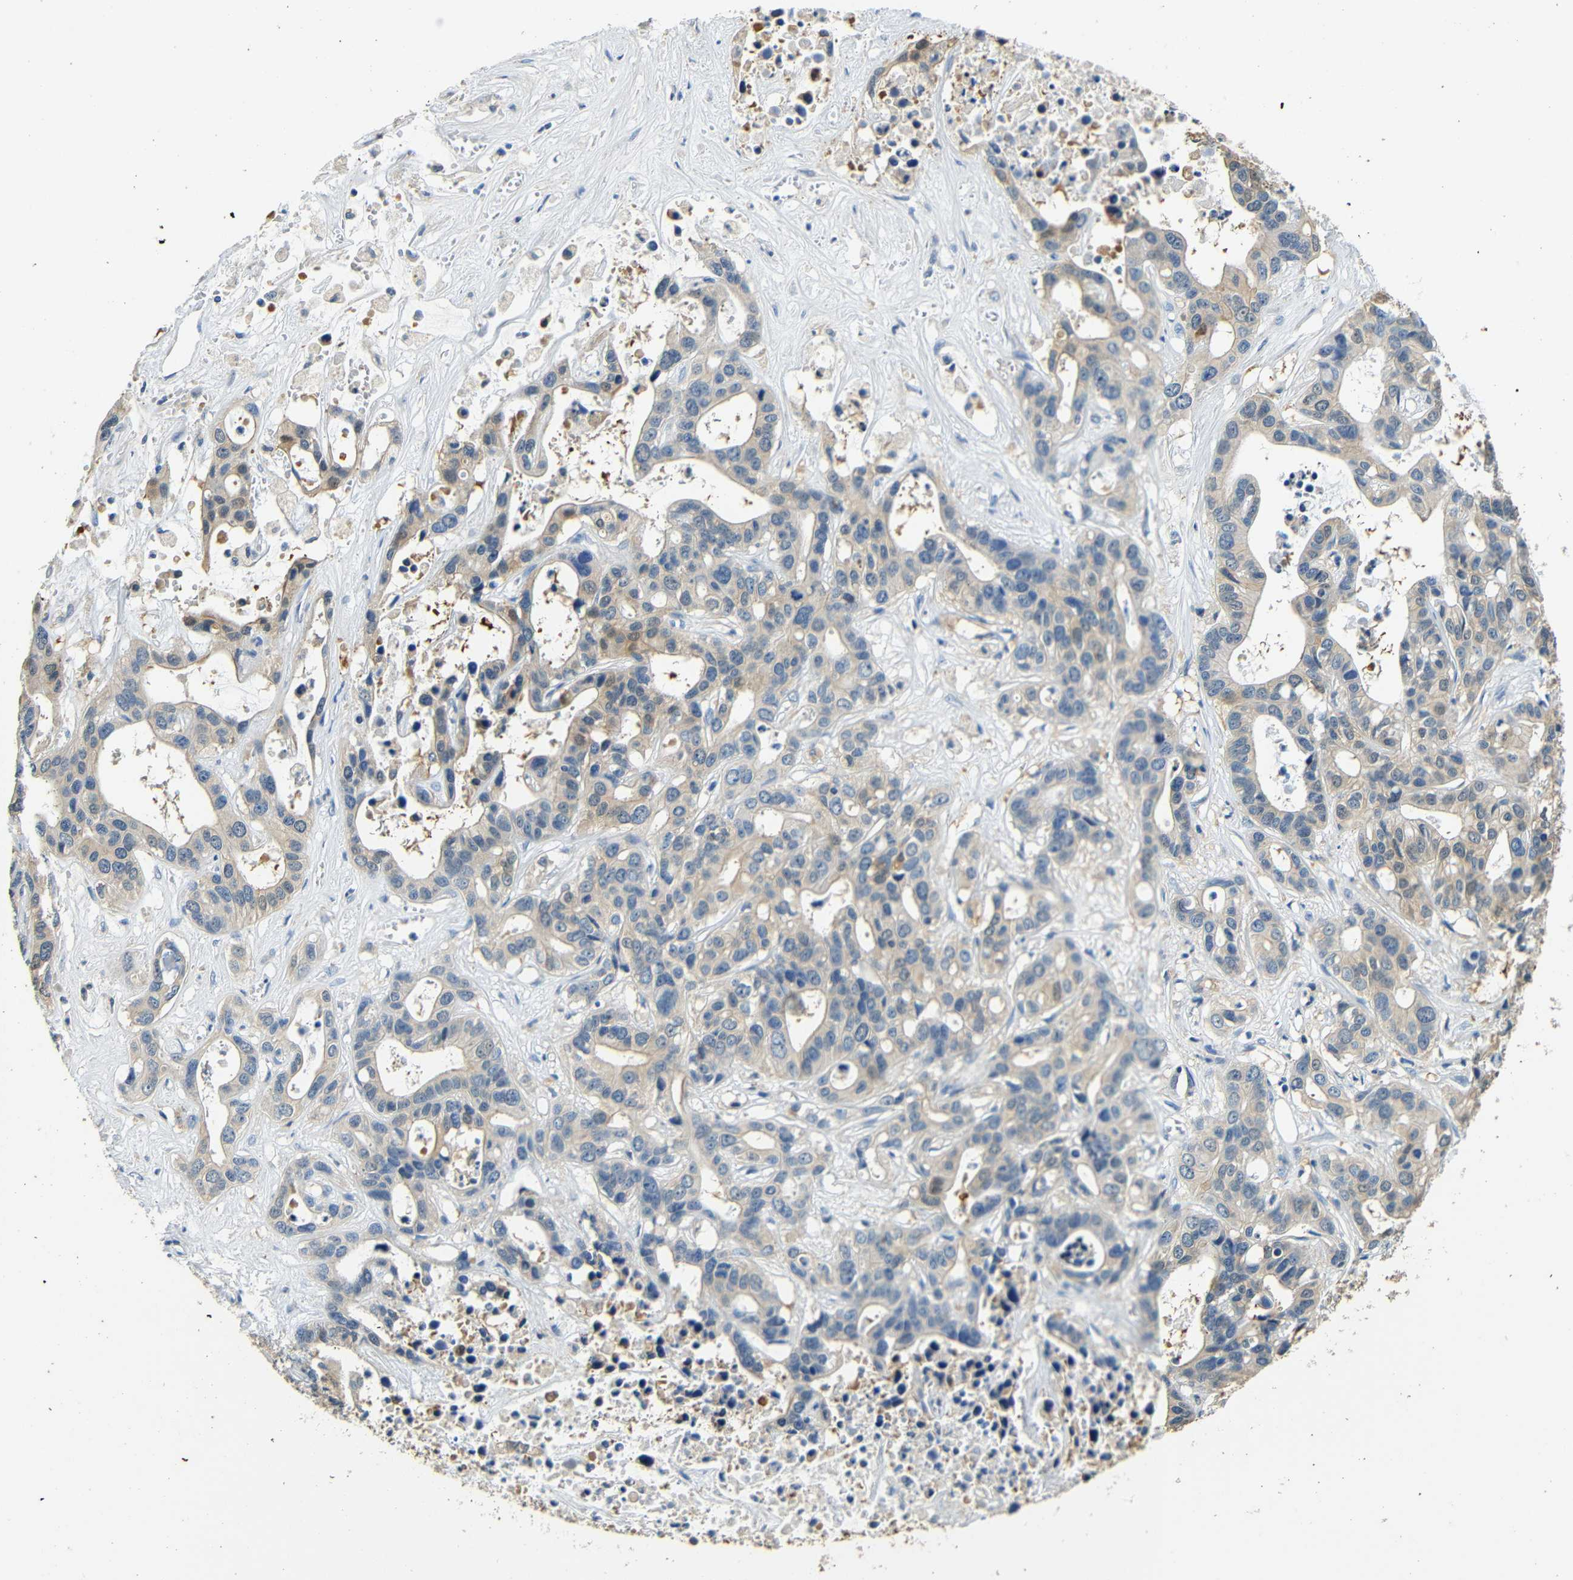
{"staining": {"intensity": "moderate", "quantity": "<25%", "location": "cytoplasmic/membranous"}, "tissue": "liver cancer", "cell_type": "Tumor cells", "image_type": "cancer", "snomed": [{"axis": "morphology", "description": "Cholangiocarcinoma"}, {"axis": "topography", "description": "Liver"}], "caption": "Immunohistochemistry (IHC) staining of cholangiocarcinoma (liver), which exhibits low levels of moderate cytoplasmic/membranous staining in approximately <25% of tumor cells indicating moderate cytoplasmic/membranous protein expression. The staining was performed using DAB (3,3'-diaminobenzidine) (brown) for protein detection and nuclei were counterstained in hematoxylin (blue).", "gene": "FMO5", "patient": {"sex": "female", "age": 65}}